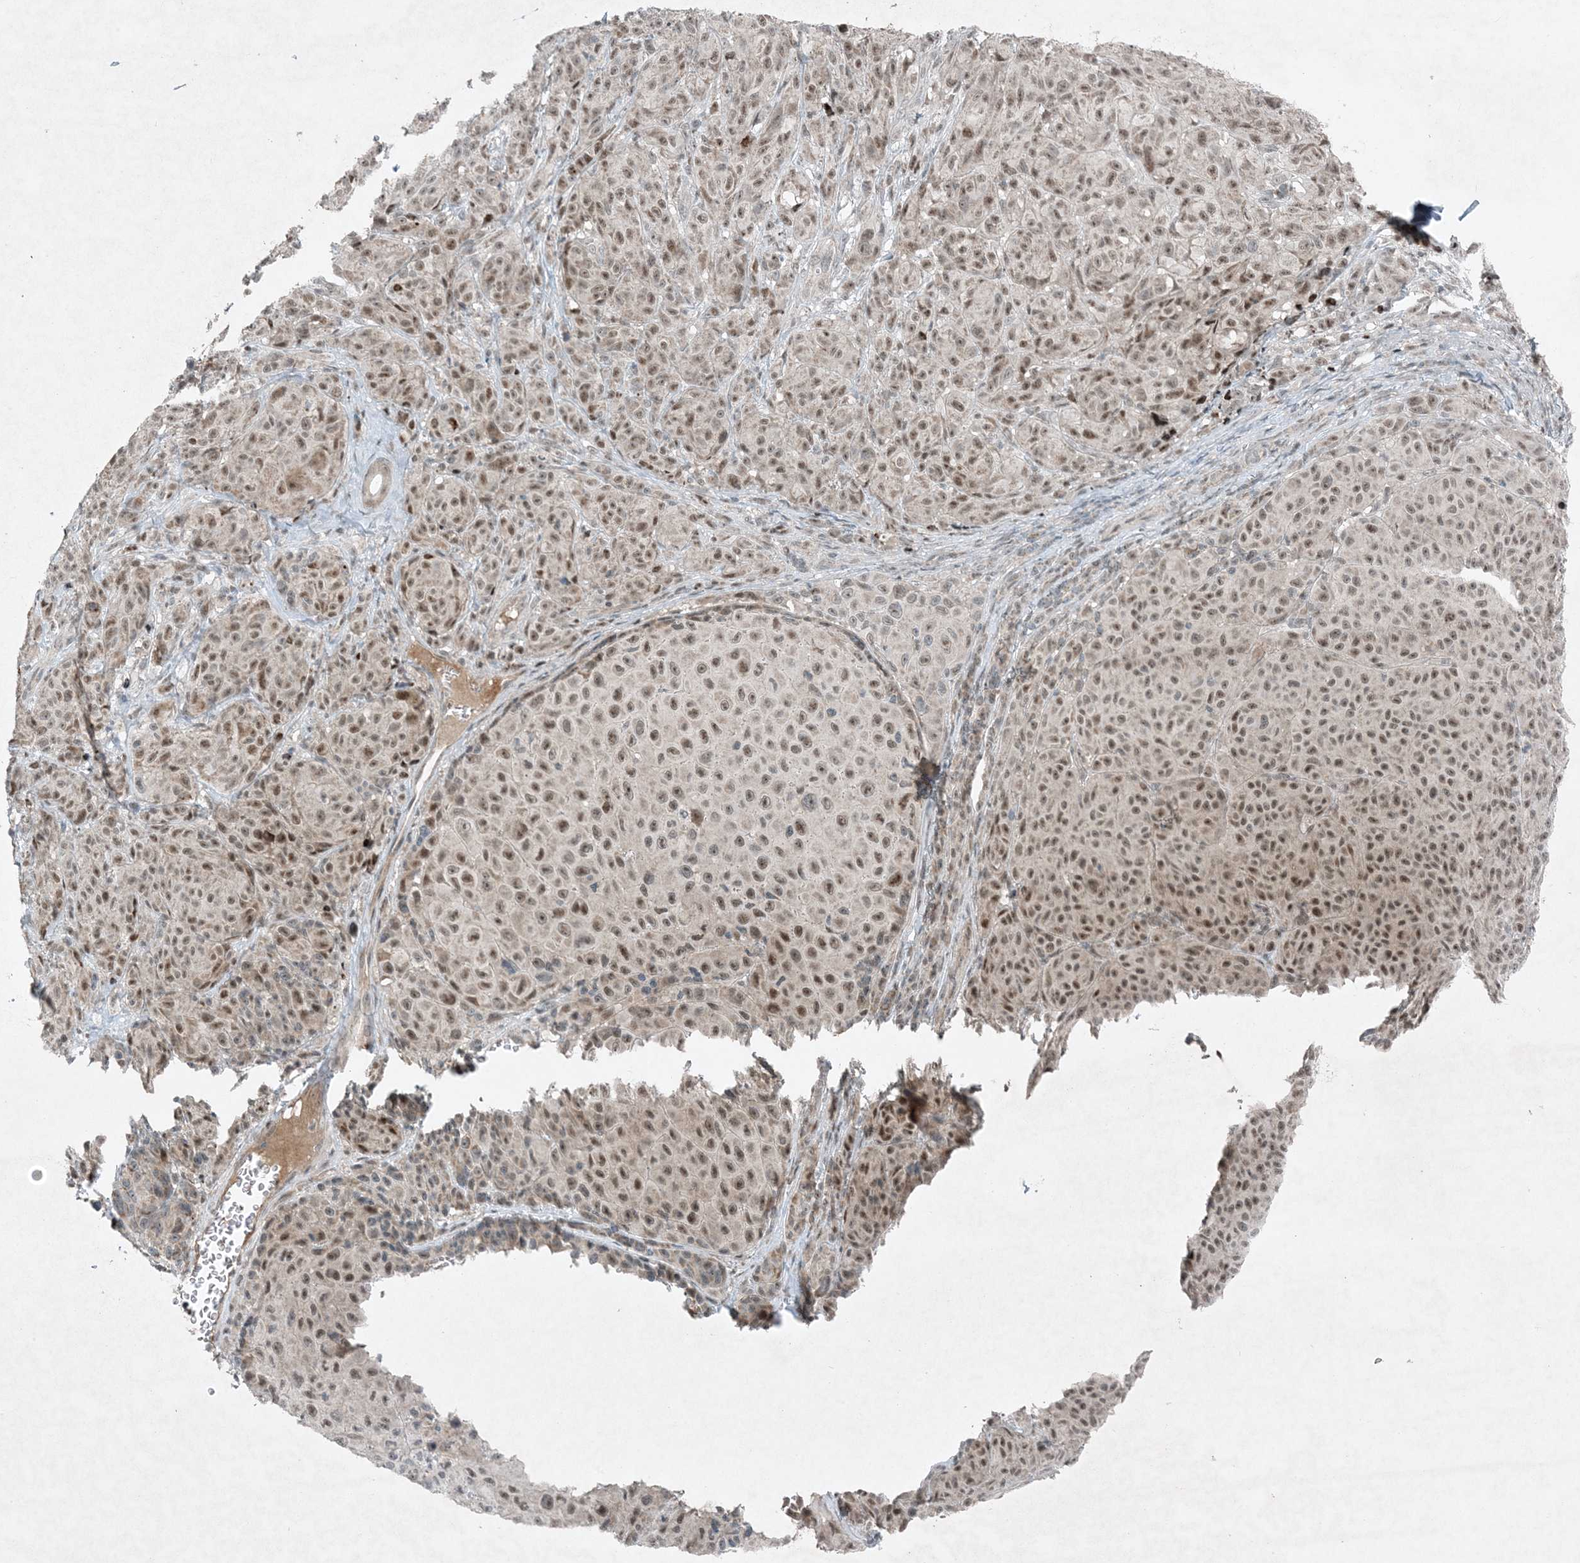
{"staining": {"intensity": "moderate", "quantity": ">75%", "location": "nuclear"}, "tissue": "melanoma", "cell_type": "Tumor cells", "image_type": "cancer", "snomed": [{"axis": "morphology", "description": "Malignant melanoma, NOS"}, {"axis": "topography", "description": "Skin"}], "caption": "A high-resolution histopathology image shows IHC staining of melanoma, which shows moderate nuclear positivity in approximately >75% of tumor cells. (DAB IHC, brown staining for protein, blue staining for nuclei).", "gene": "MITD1", "patient": {"sex": "male", "age": 73}}